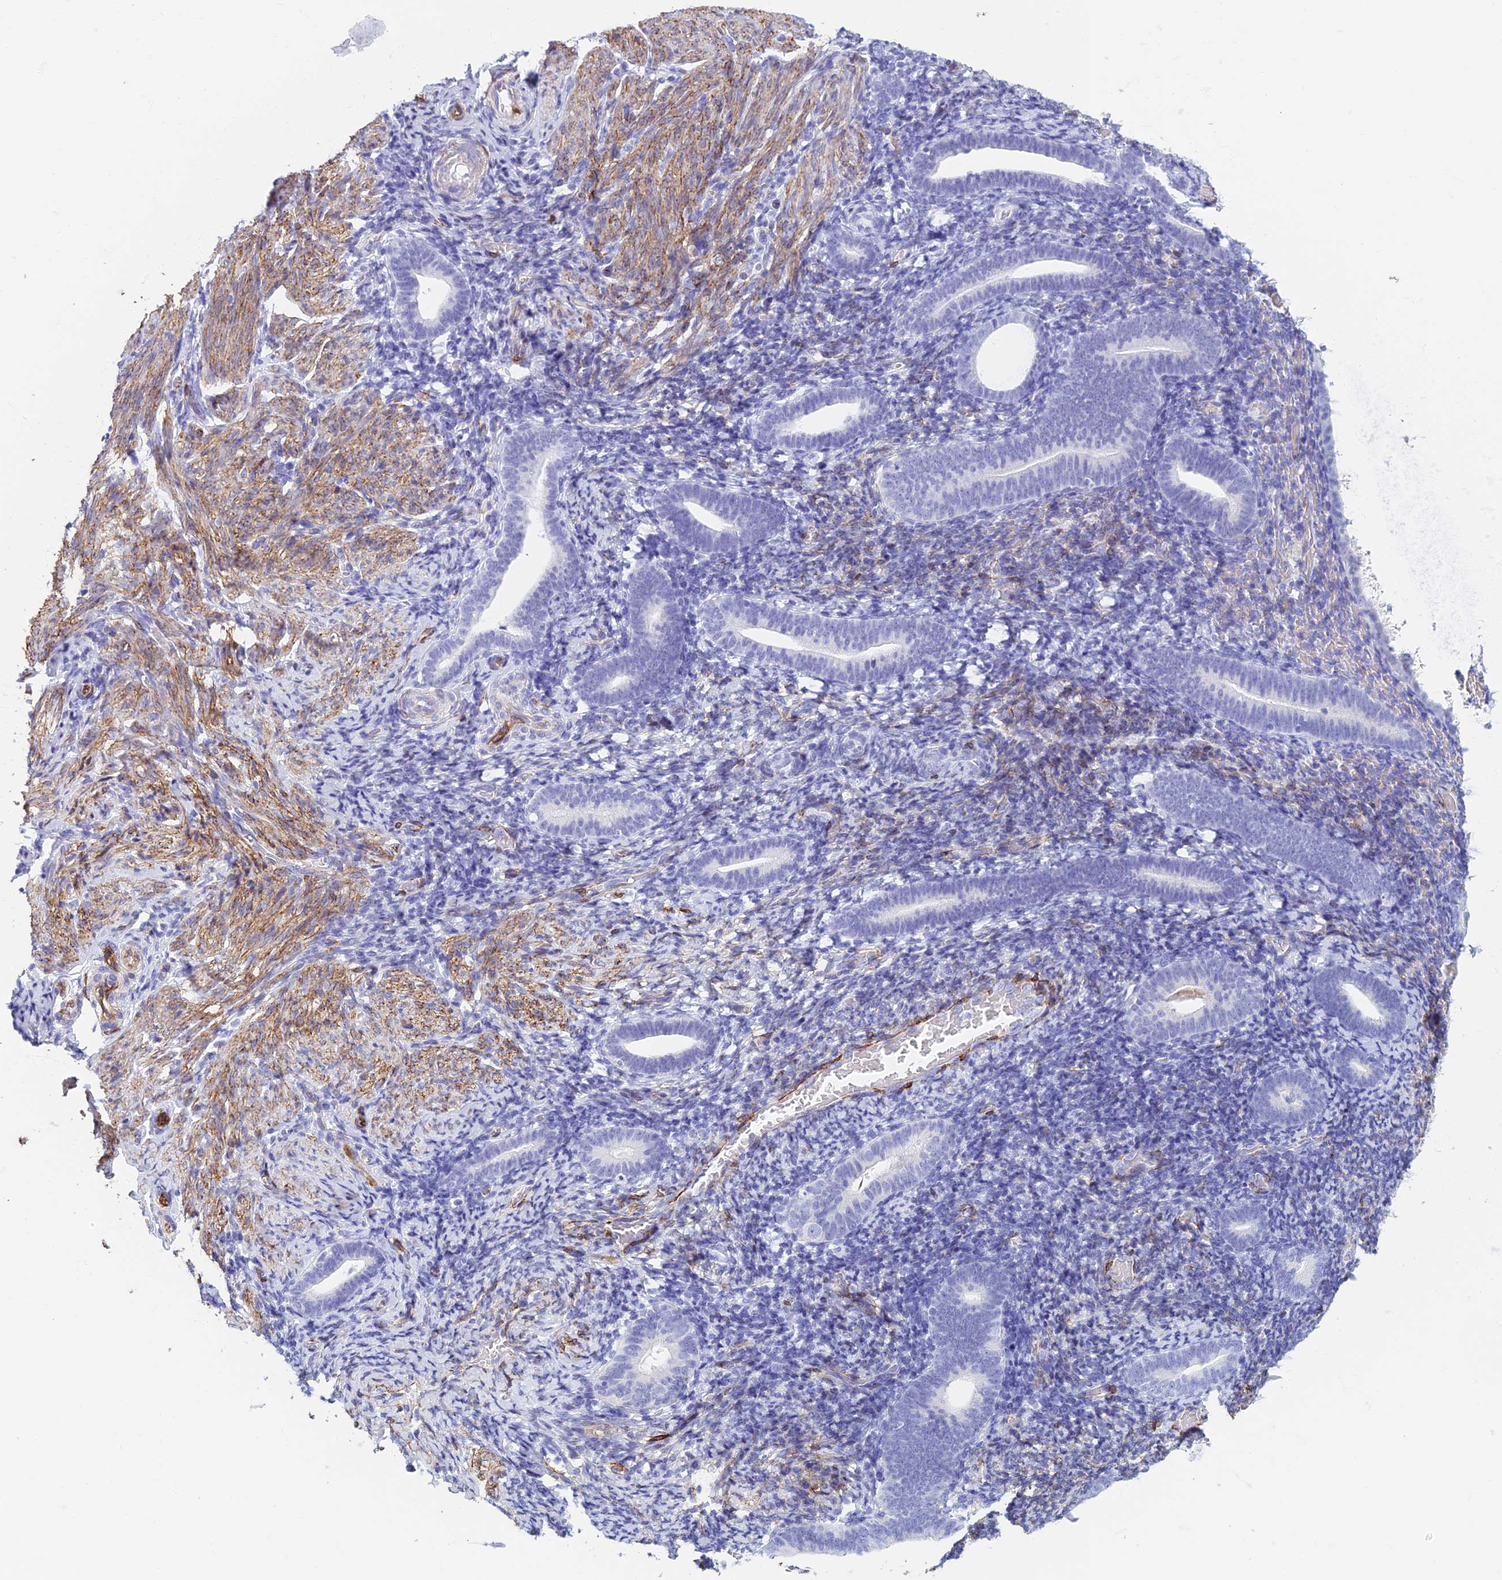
{"staining": {"intensity": "weak", "quantity": "<25%", "location": "cytoplasmic/membranous"}, "tissue": "endometrium", "cell_type": "Cells in endometrial stroma", "image_type": "normal", "snomed": [{"axis": "morphology", "description": "Normal tissue, NOS"}, {"axis": "topography", "description": "Endometrium"}], "caption": "A high-resolution image shows immunohistochemistry staining of benign endometrium, which demonstrates no significant staining in cells in endometrial stroma.", "gene": "ETFRF1", "patient": {"sex": "female", "age": 51}}